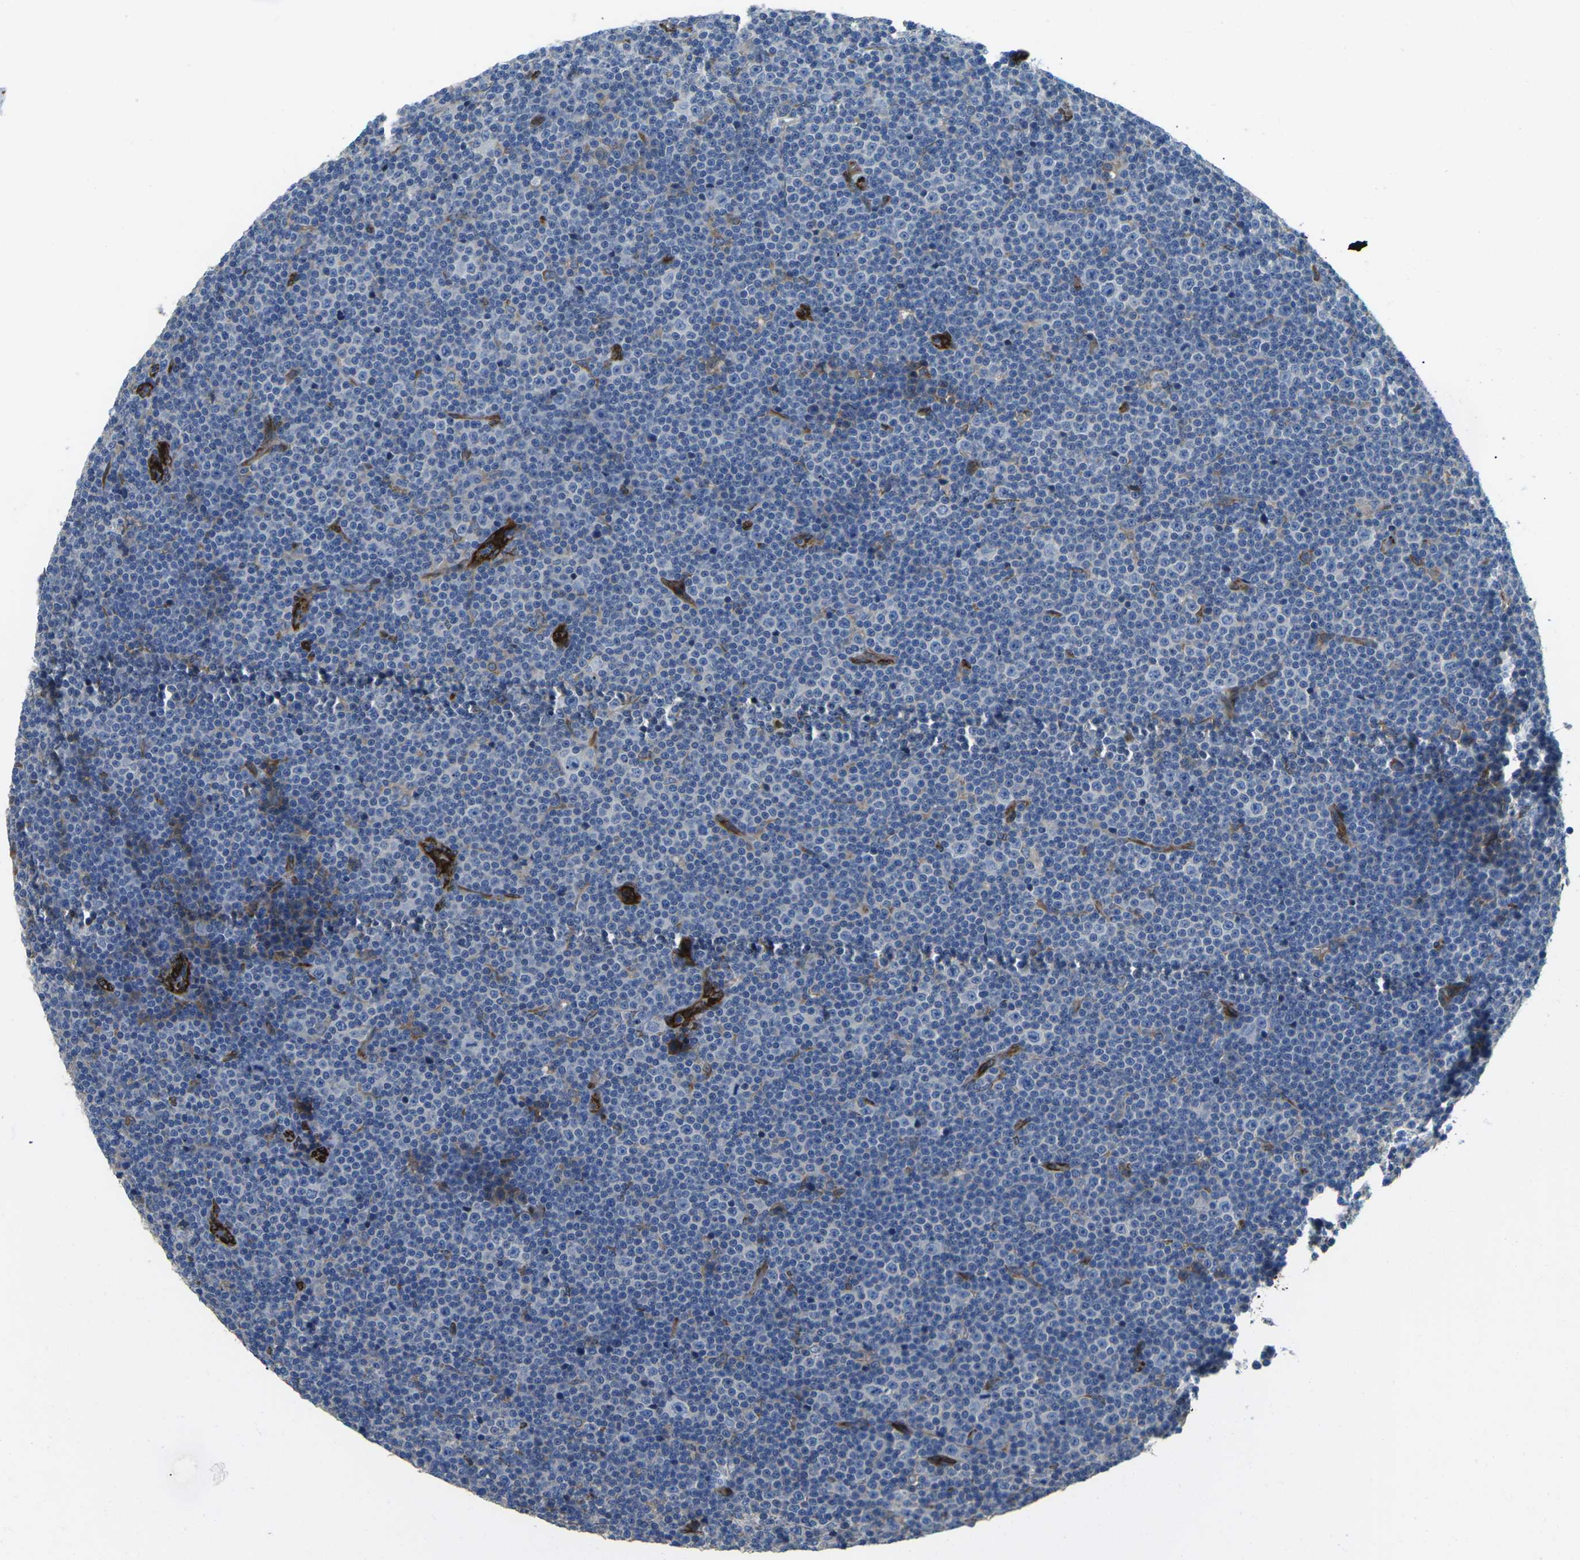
{"staining": {"intensity": "negative", "quantity": "none", "location": "none"}, "tissue": "lymphoma", "cell_type": "Tumor cells", "image_type": "cancer", "snomed": [{"axis": "morphology", "description": "Malignant lymphoma, non-Hodgkin's type, Low grade"}, {"axis": "topography", "description": "Lymph node"}], "caption": "IHC of human lymphoma demonstrates no expression in tumor cells.", "gene": "PDZD8", "patient": {"sex": "female", "age": 67}}